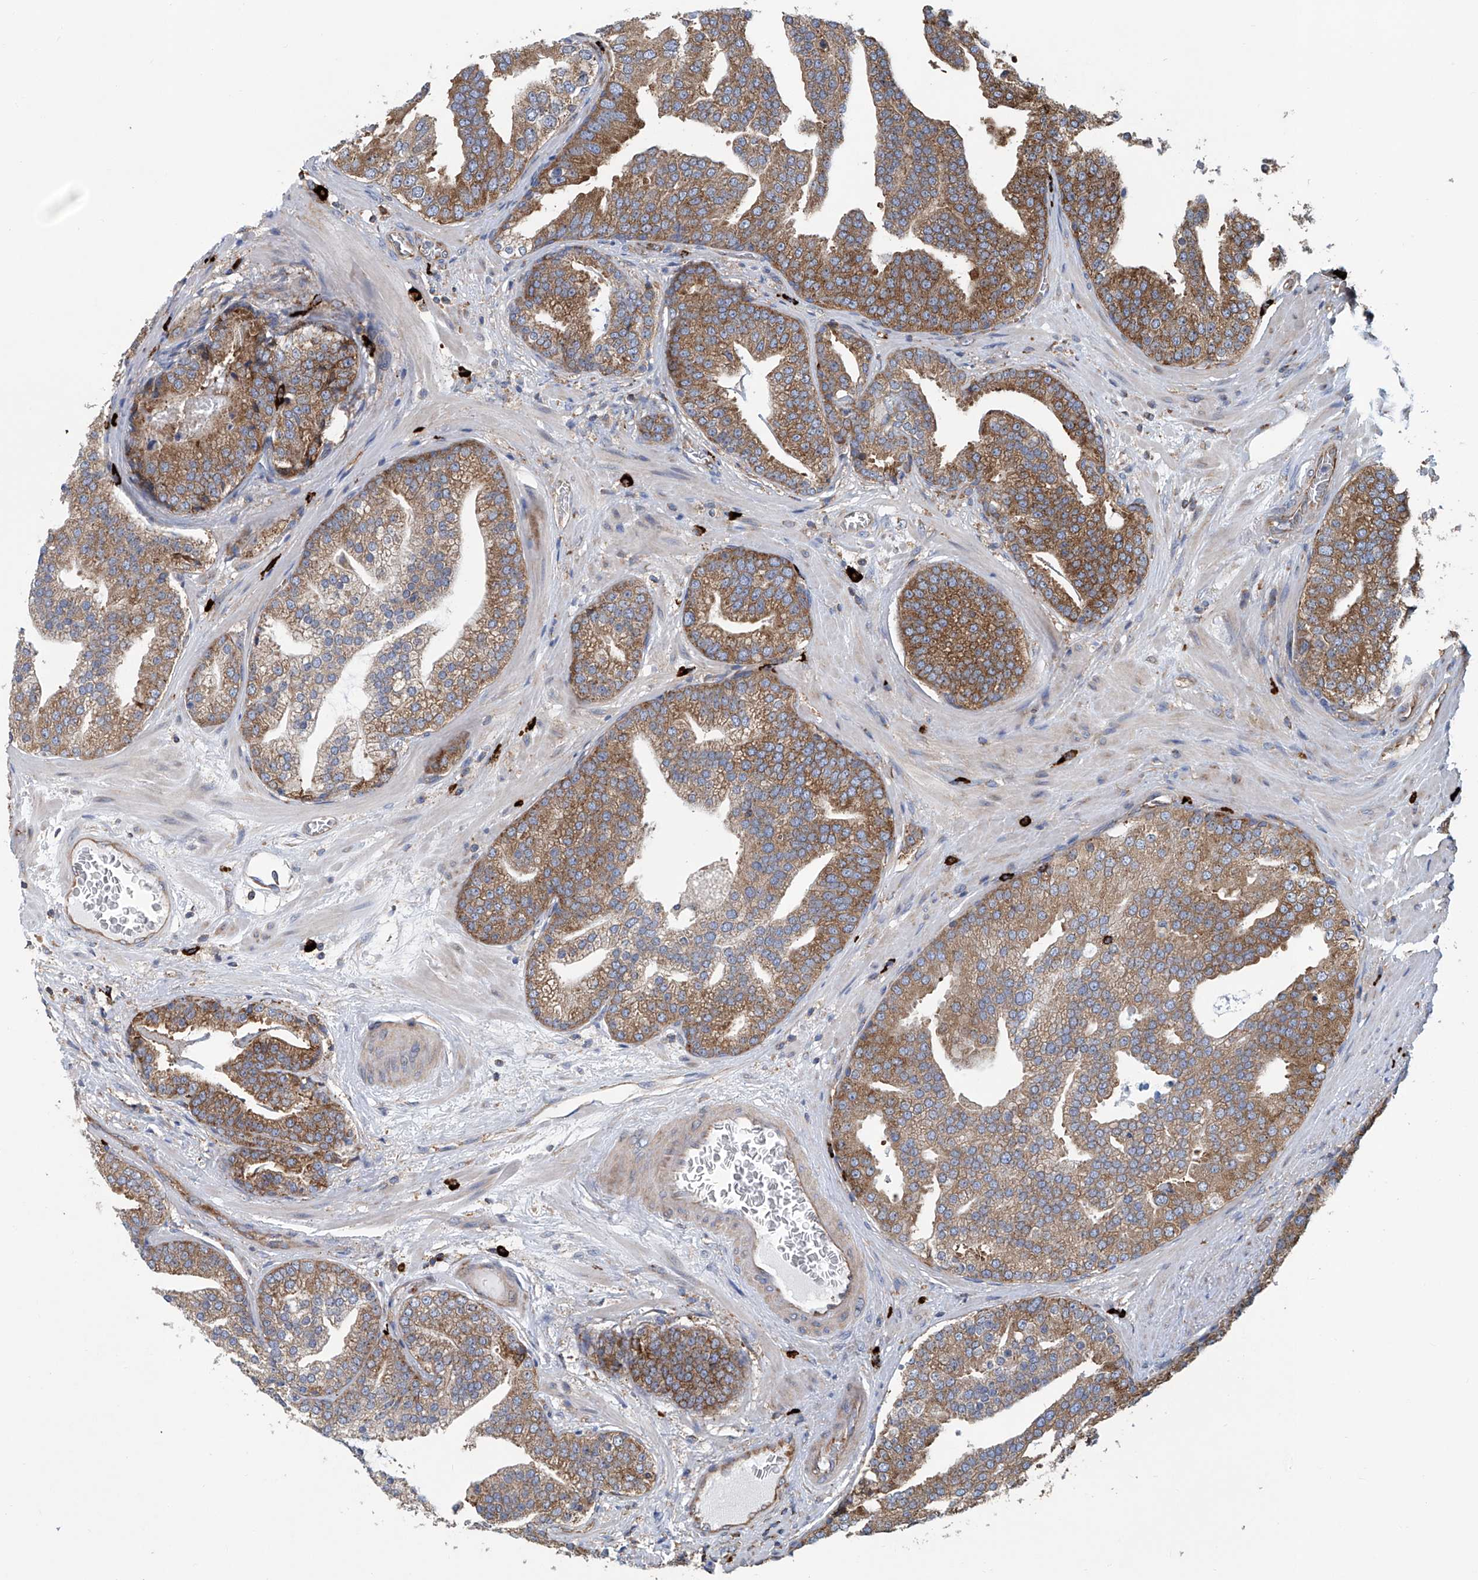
{"staining": {"intensity": "moderate", "quantity": ">75%", "location": "cytoplasmic/membranous"}, "tissue": "prostate cancer", "cell_type": "Tumor cells", "image_type": "cancer", "snomed": [{"axis": "morphology", "description": "Adenocarcinoma, Low grade"}, {"axis": "topography", "description": "Prostate"}], "caption": "Prostate cancer stained with immunohistochemistry (IHC) shows moderate cytoplasmic/membranous staining in approximately >75% of tumor cells.", "gene": "SENP2", "patient": {"sex": "male", "age": 67}}